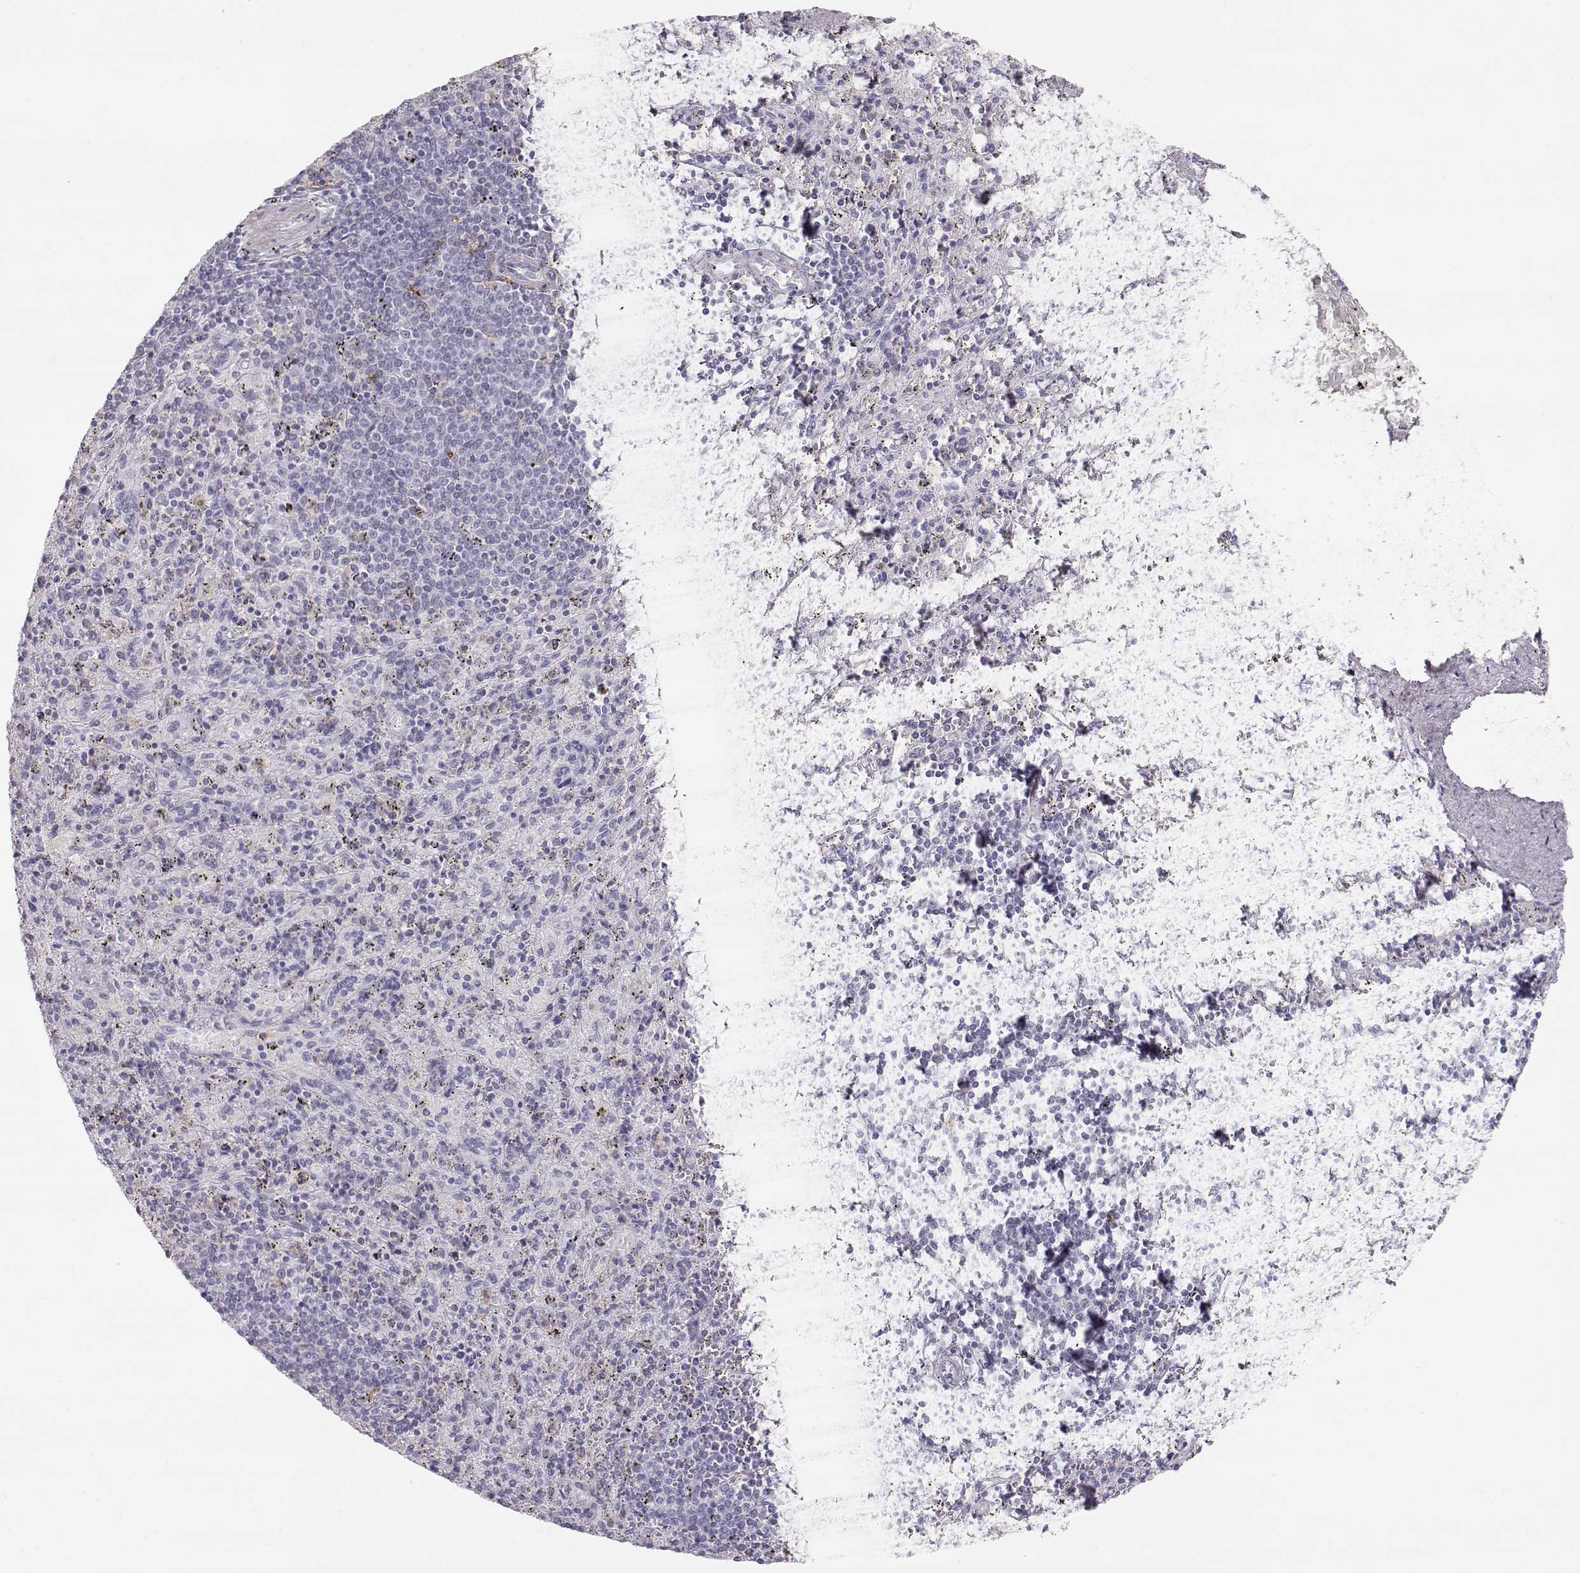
{"staining": {"intensity": "moderate", "quantity": "<25%", "location": "cytoplasmic/membranous"}, "tissue": "spleen", "cell_type": "Cells in red pulp", "image_type": "normal", "snomed": [{"axis": "morphology", "description": "Normal tissue, NOS"}, {"axis": "topography", "description": "Spleen"}], "caption": "DAB immunohistochemical staining of normal spleen displays moderate cytoplasmic/membranous protein positivity in about <25% of cells in red pulp.", "gene": "MIP", "patient": {"sex": "male", "age": 57}}